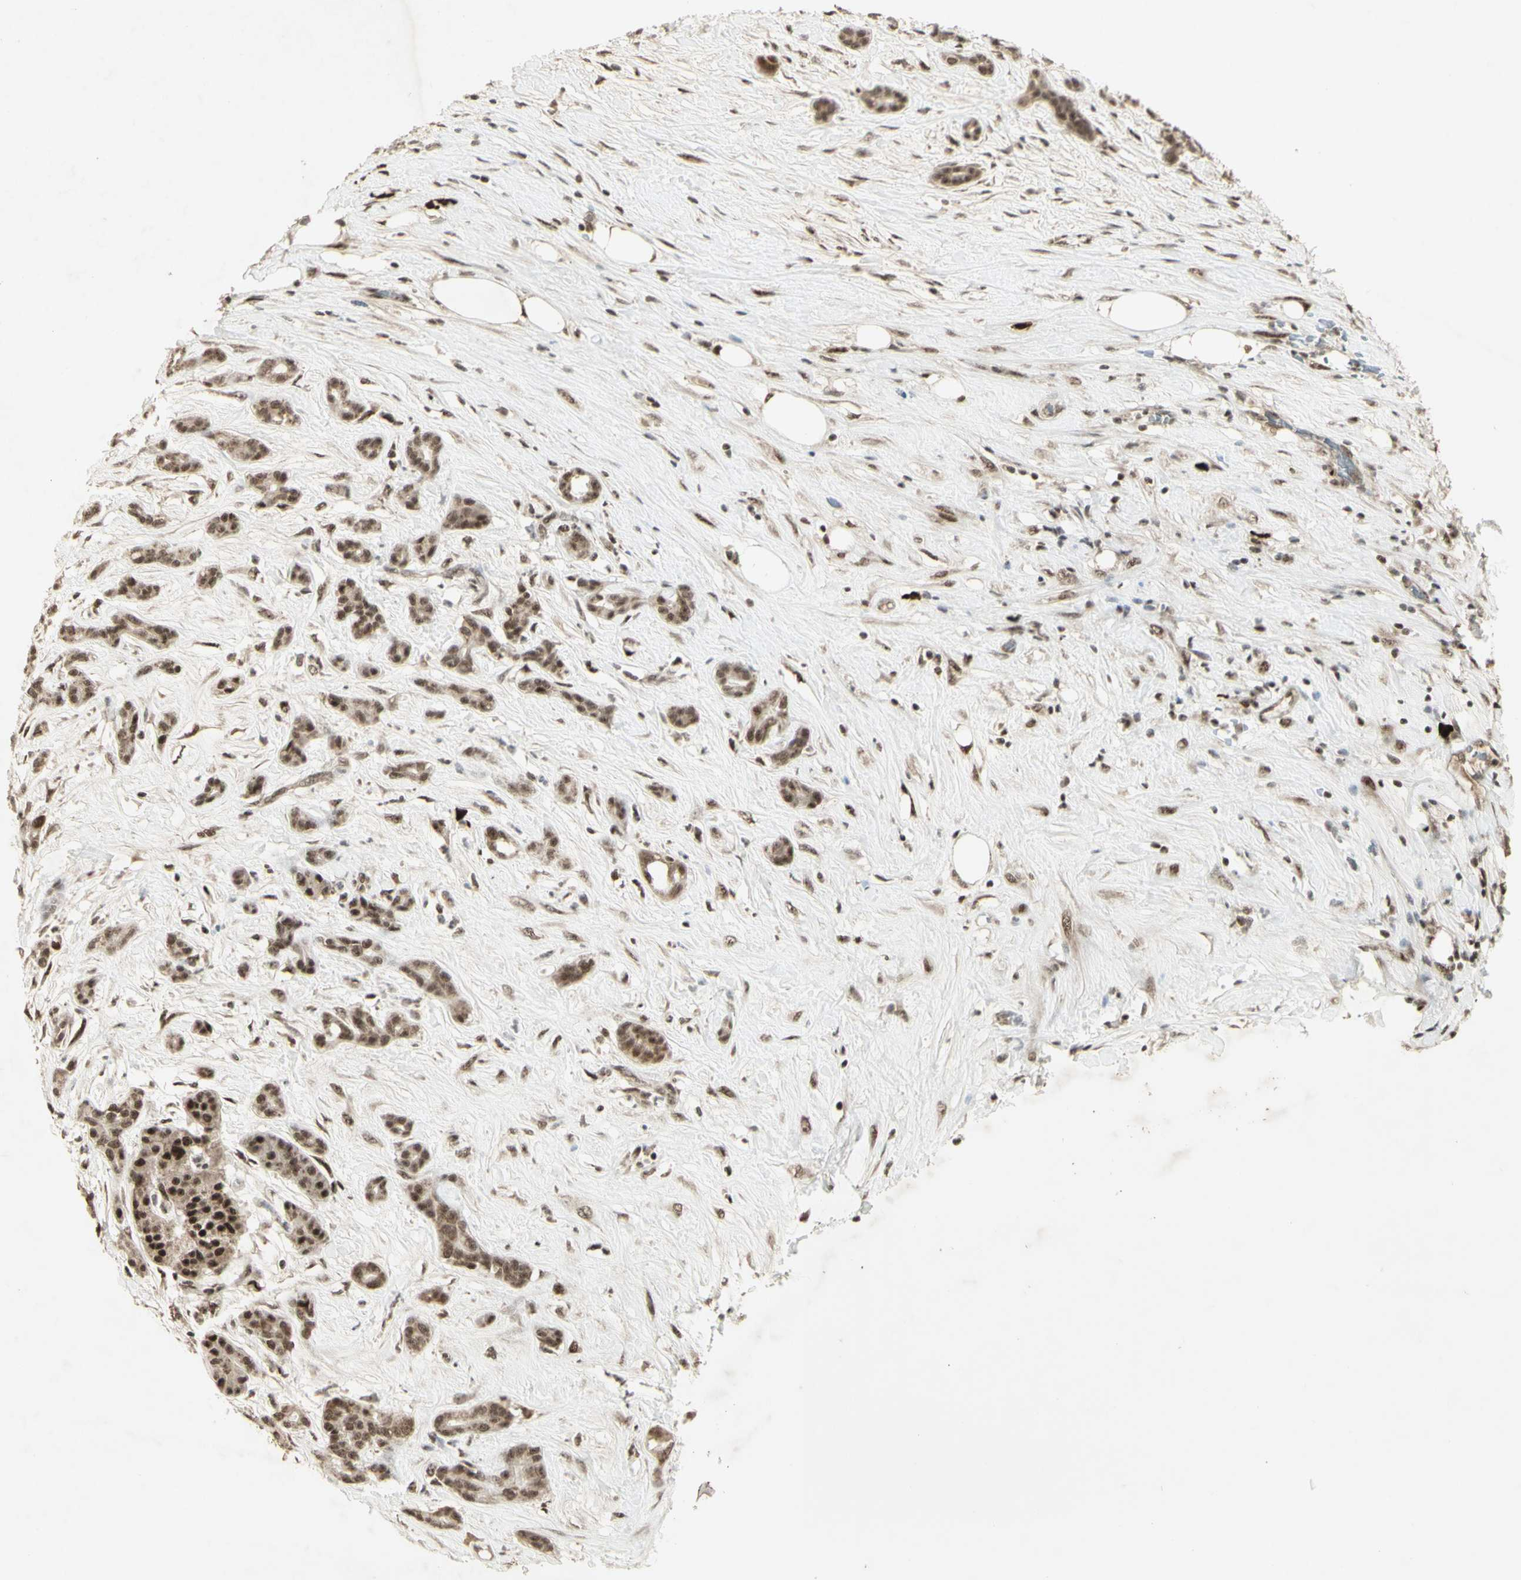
{"staining": {"intensity": "strong", "quantity": "<25%", "location": "nuclear"}, "tissue": "pancreatic cancer", "cell_type": "Tumor cells", "image_type": "cancer", "snomed": [{"axis": "morphology", "description": "Adenocarcinoma, NOS"}, {"axis": "topography", "description": "Pancreas"}], "caption": "A high-resolution photomicrograph shows immunohistochemistry staining of adenocarcinoma (pancreatic), which shows strong nuclear staining in about <25% of tumor cells.", "gene": "CCNT1", "patient": {"sex": "male", "age": 41}}